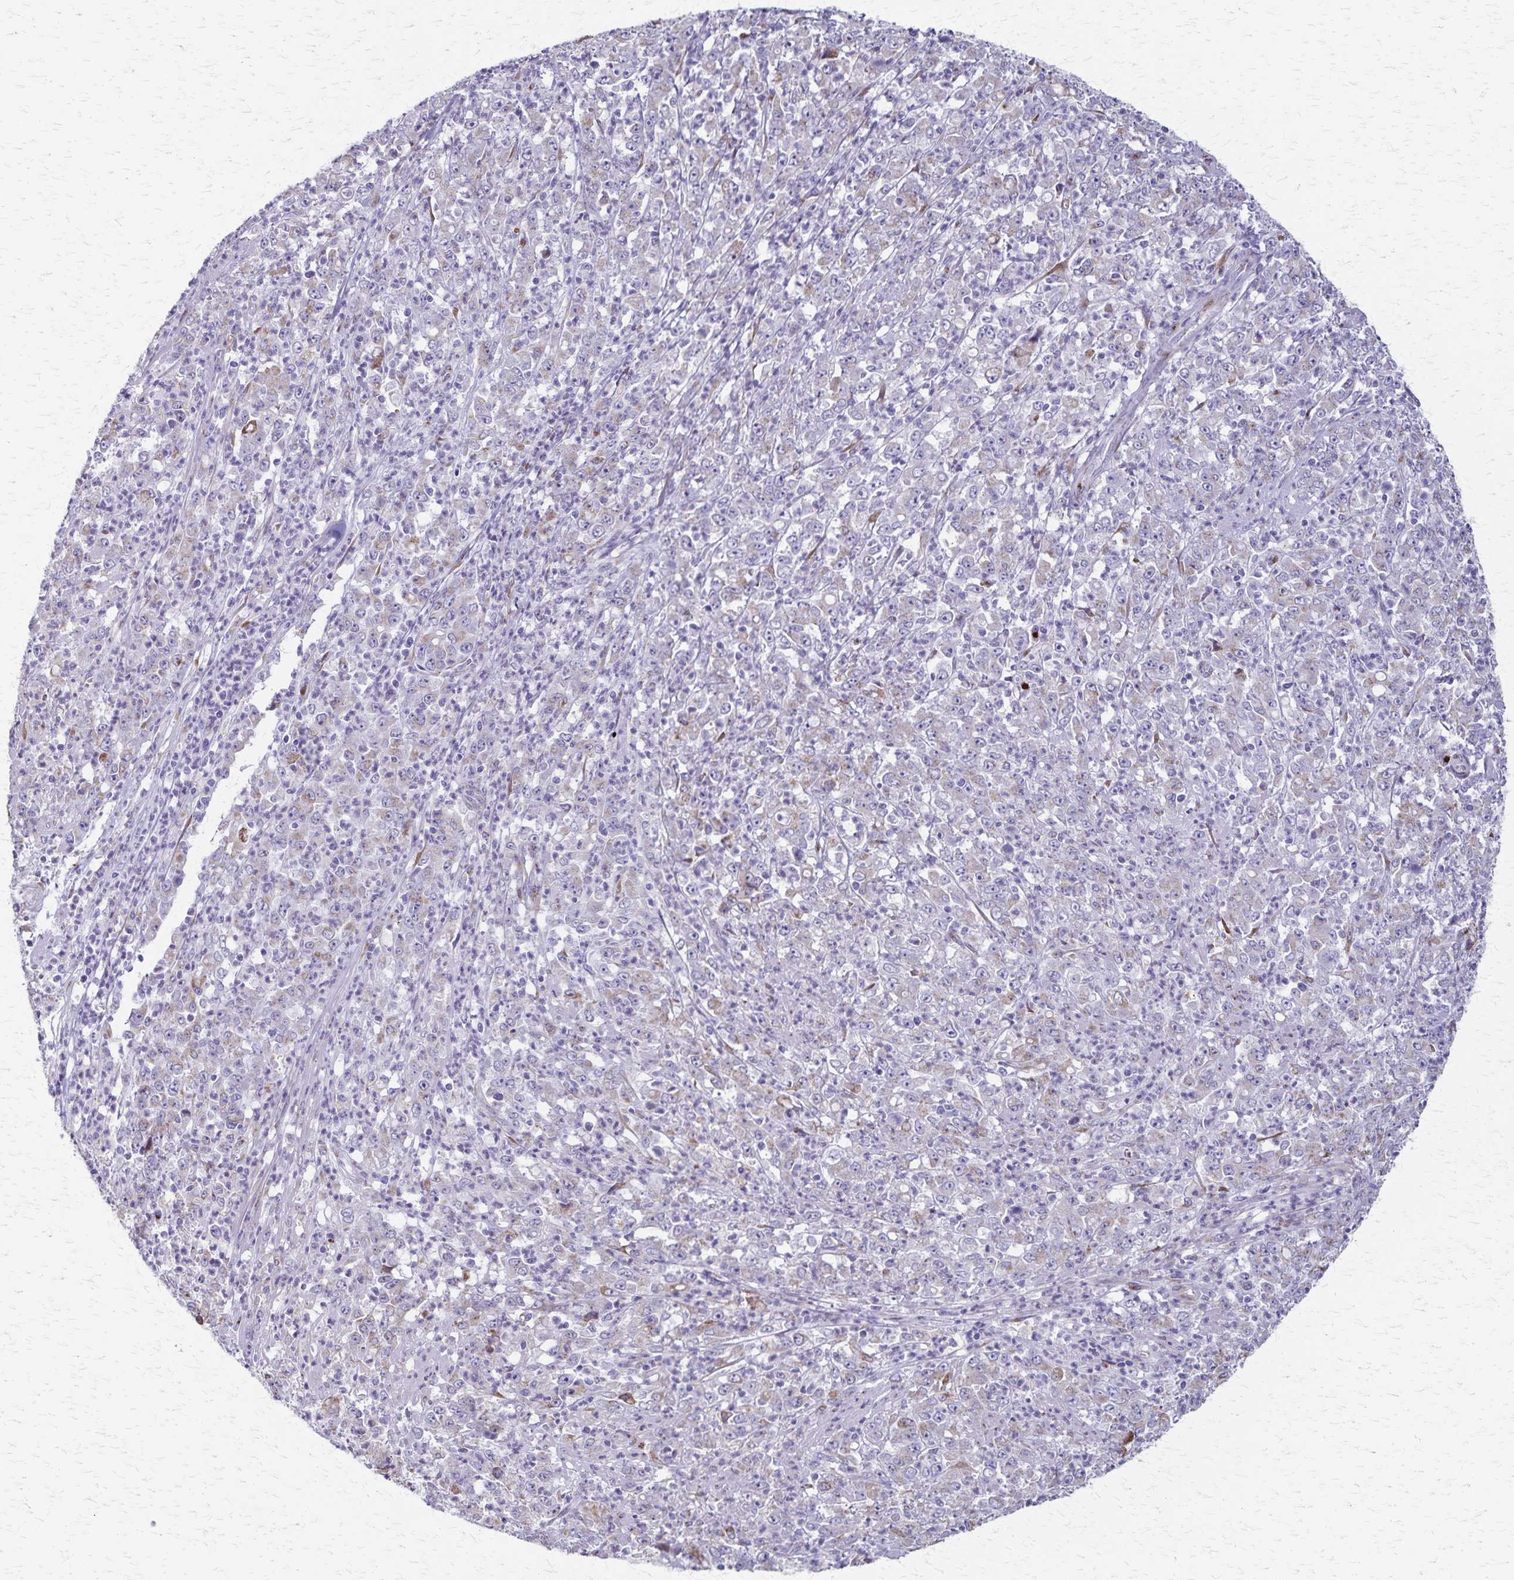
{"staining": {"intensity": "negative", "quantity": "none", "location": "none"}, "tissue": "stomach cancer", "cell_type": "Tumor cells", "image_type": "cancer", "snomed": [{"axis": "morphology", "description": "Adenocarcinoma, NOS"}, {"axis": "topography", "description": "Stomach, lower"}], "caption": "Tumor cells are negative for brown protein staining in stomach adenocarcinoma.", "gene": "MCFD2", "patient": {"sex": "female", "age": 71}}